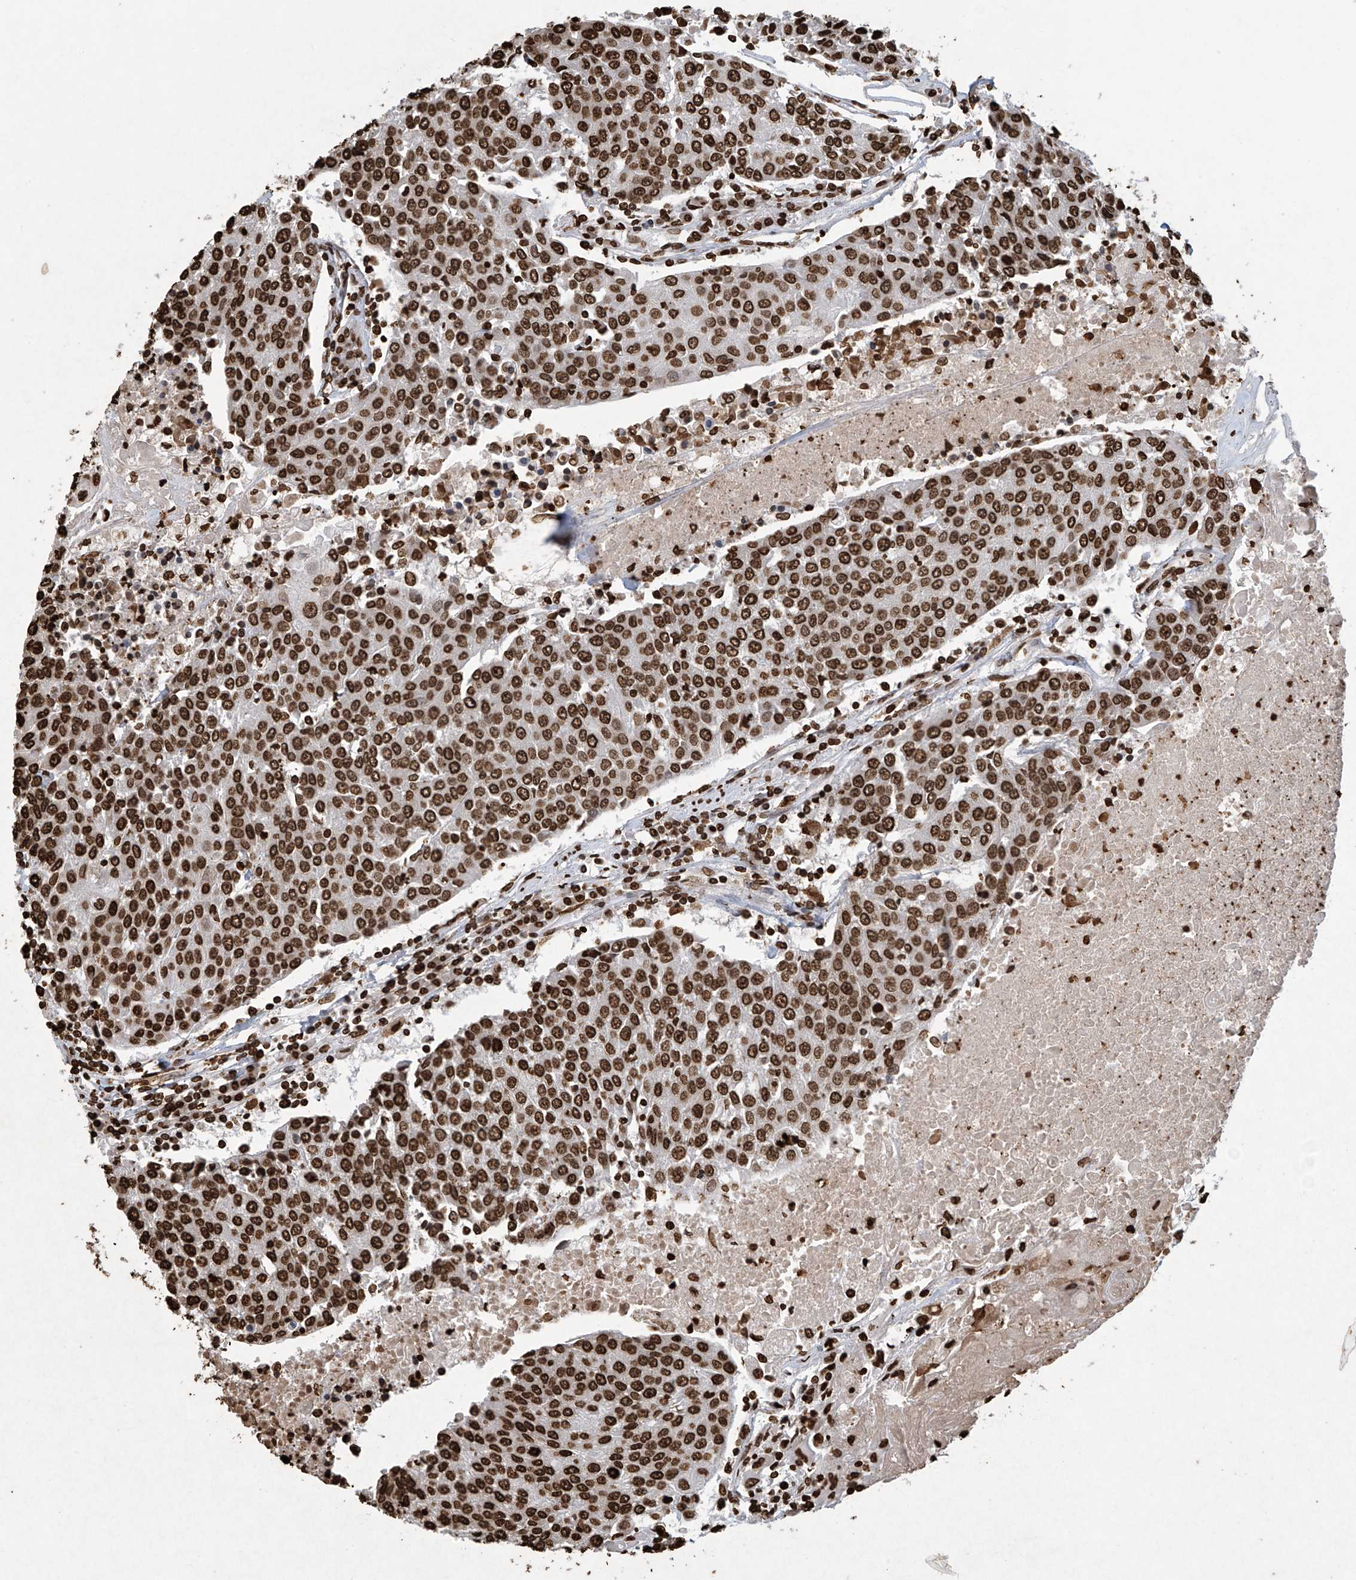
{"staining": {"intensity": "strong", "quantity": ">75%", "location": "nuclear"}, "tissue": "urothelial cancer", "cell_type": "Tumor cells", "image_type": "cancer", "snomed": [{"axis": "morphology", "description": "Urothelial carcinoma, High grade"}, {"axis": "topography", "description": "Urinary bladder"}], "caption": "Immunohistochemical staining of high-grade urothelial carcinoma reveals high levels of strong nuclear protein expression in approximately >75% of tumor cells.", "gene": "H3-3A", "patient": {"sex": "female", "age": 85}}